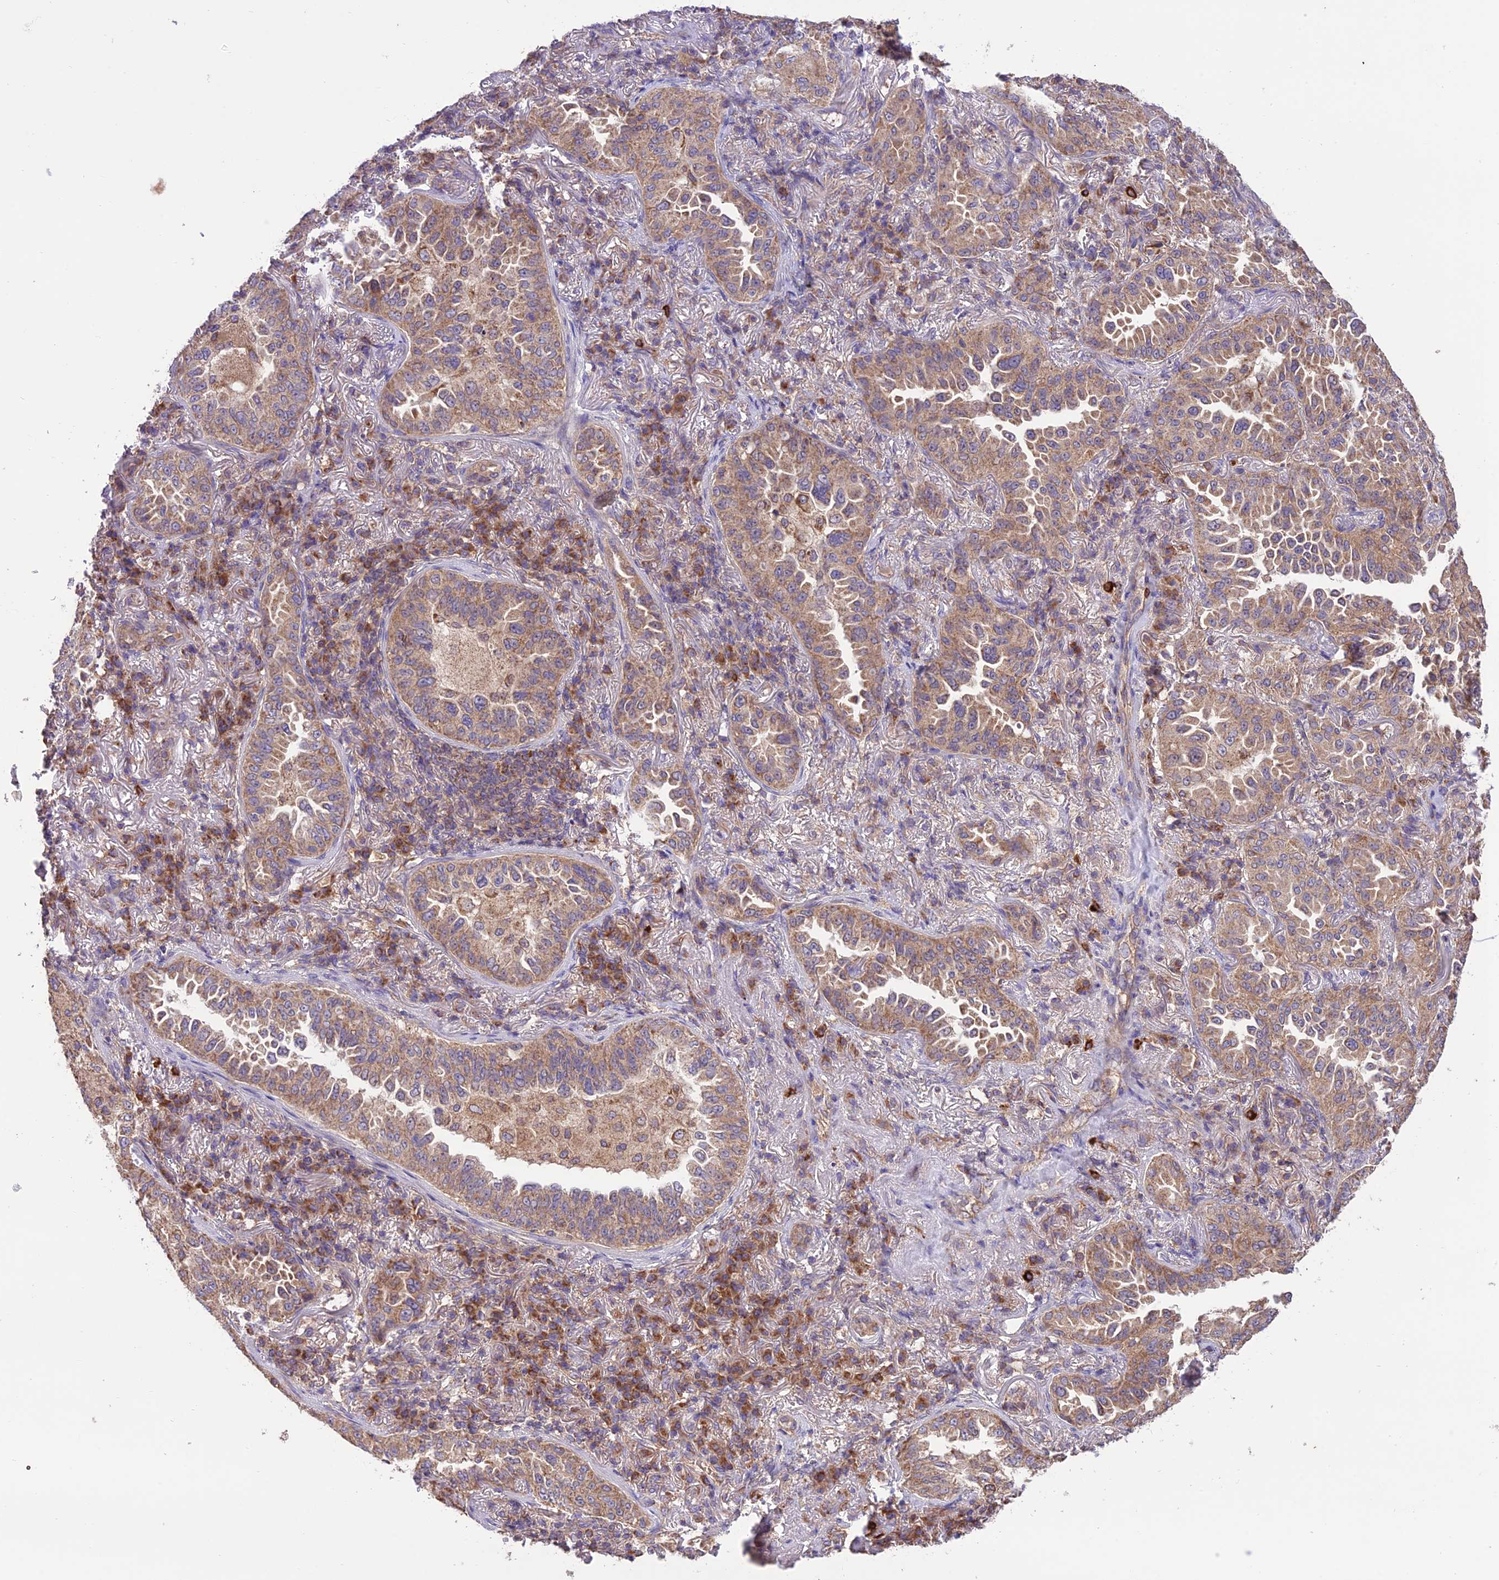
{"staining": {"intensity": "weak", "quantity": ">75%", "location": "cytoplasmic/membranous"}, "tissue": "lung cancer", "cell_type": "Tumor cells", "image_type": "cancer", "snomed": [{"axis": "morphology", "description": "Adenocarcinoma, NOS"}, {"axis": "topography", "description": "Lung"}], "caption": "Protein expression analysis of human adenocarcinoma (lung) reveals weak cytoplasmic/membranous positivity in approximately >75% of tumor cells. The staining is performed using DAB brown chromogen to label protein expression. The nuclei are counter-stained blue using hematoxylin.", "gene": "NDUFAF1", "patient": {"sex": "female", "age": 69}}